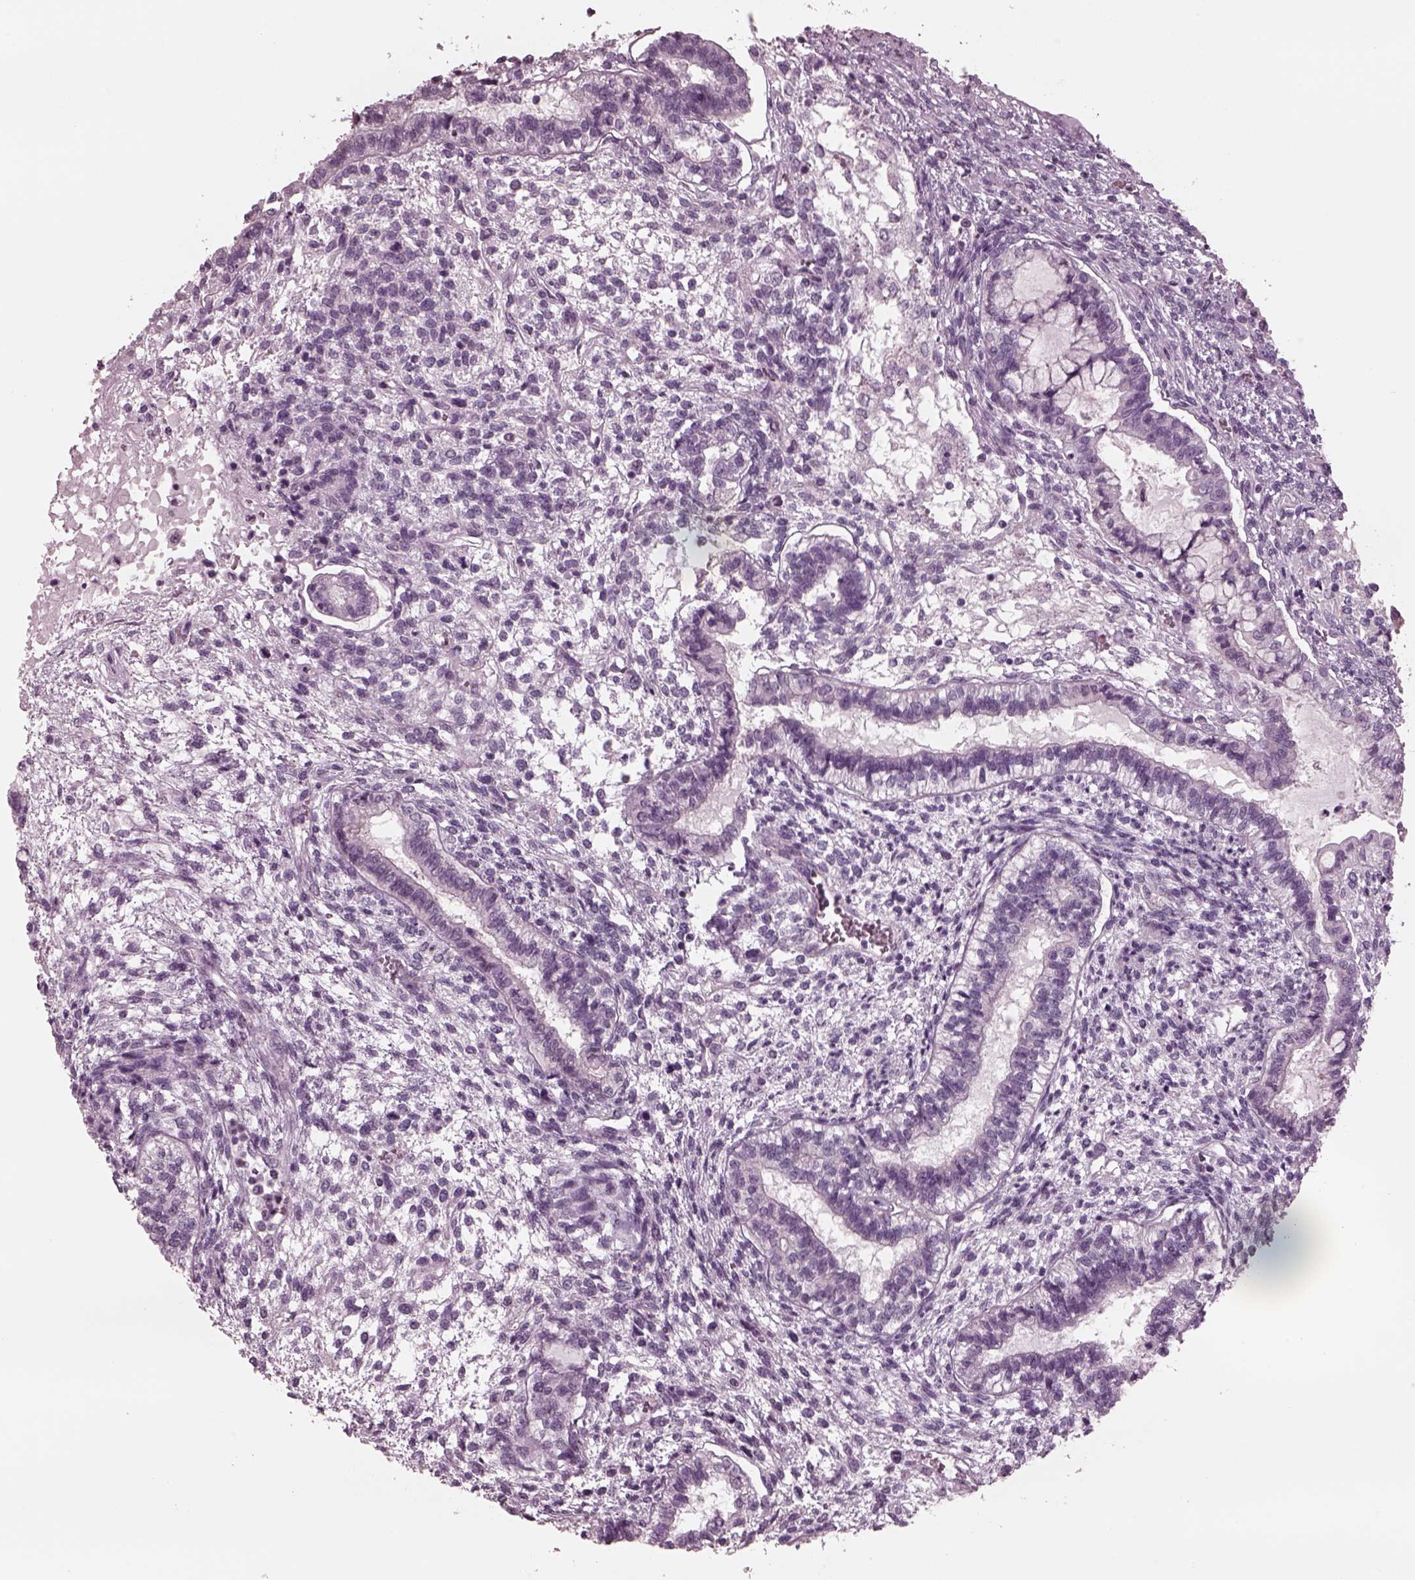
{"staining": {"intensity": "negative", "quantity": "none", "location": "none"}, "tissue": "testis cancer", "cell_type": "Tumor cells", "image_type": "cancer", "snomed": [{"axis": "morphology", "description": "Carcinoma, Embryonal, NOS"}, {"axis": "topography", "description": "Testis"}], "caption": "This image is of testis cancer (embryonal carcinoma) stained with immunohistochemistry (IHC) to label a protein in brown with the nuclei are counter-stained blue. There is no positivity in tumor cells. The staining was performed using DAB to visualize the protein expression in brown, while the nuclei were stained in blue with hematoxylin (Magnification: 20x).", "gene": "YY2", "patient": {"sex": "male", "age": 37}}